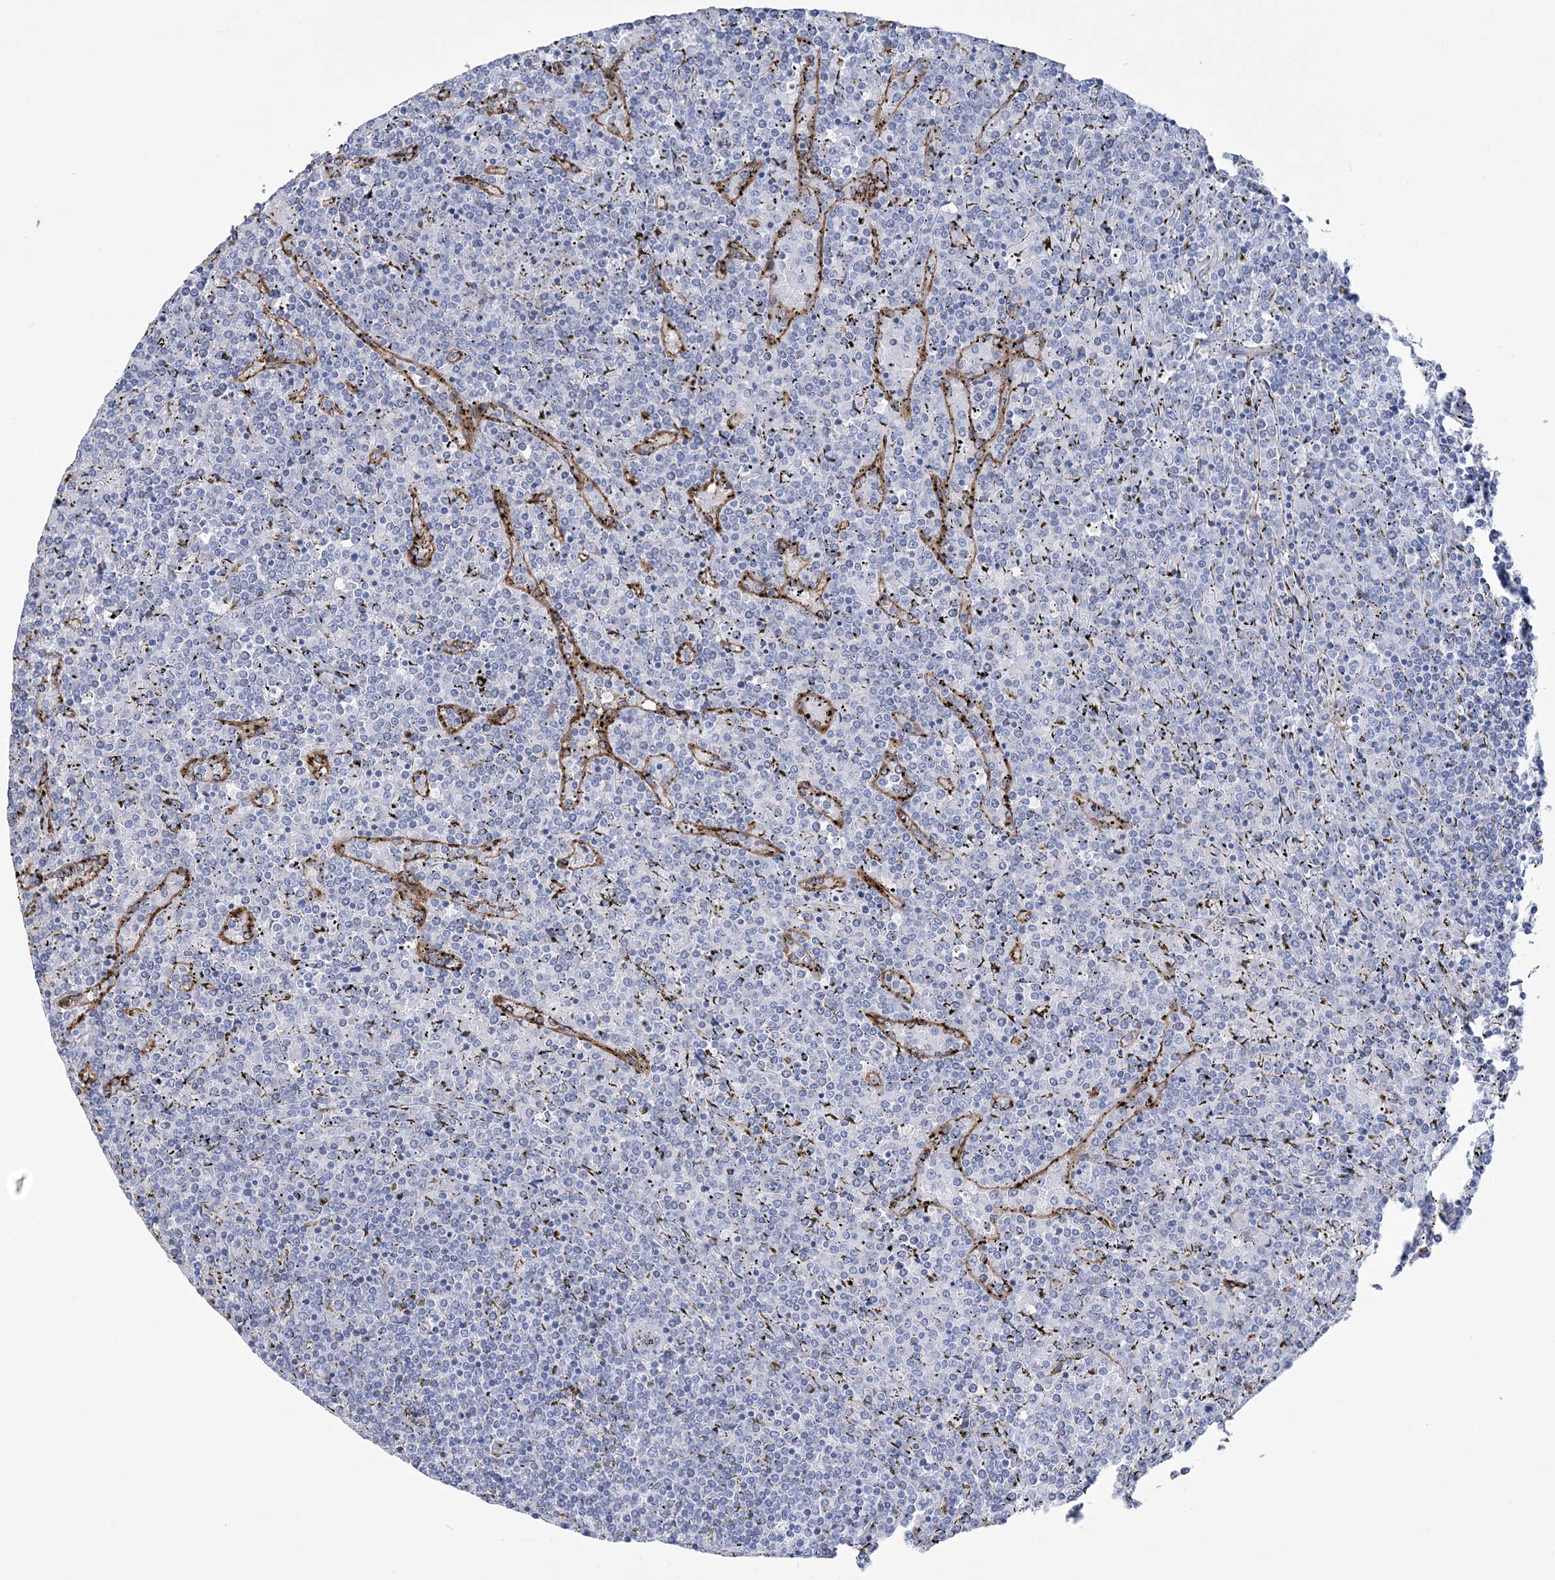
{"staining": {"intensity": "negative", "quantity": "none", "location": "none"}, "tissue": "lymphoma", "cell_type": "Tumor cells", "image_type": "cancer", "snomed": [{"axis": "morphology", "description": "Malignant lymphoma, non-Hodgkin's type, Low grade"}, {"axis": "topography", "description": "Spleen"}], "caption": "Immunohistochemical staining of human malignant lymphoma, non-Hodgkin's type (low-grade) exhibits no significant staining in tumor cells.", "gene": "RAB11FIP5", "patient": {"sex": "female", "age": 19}}